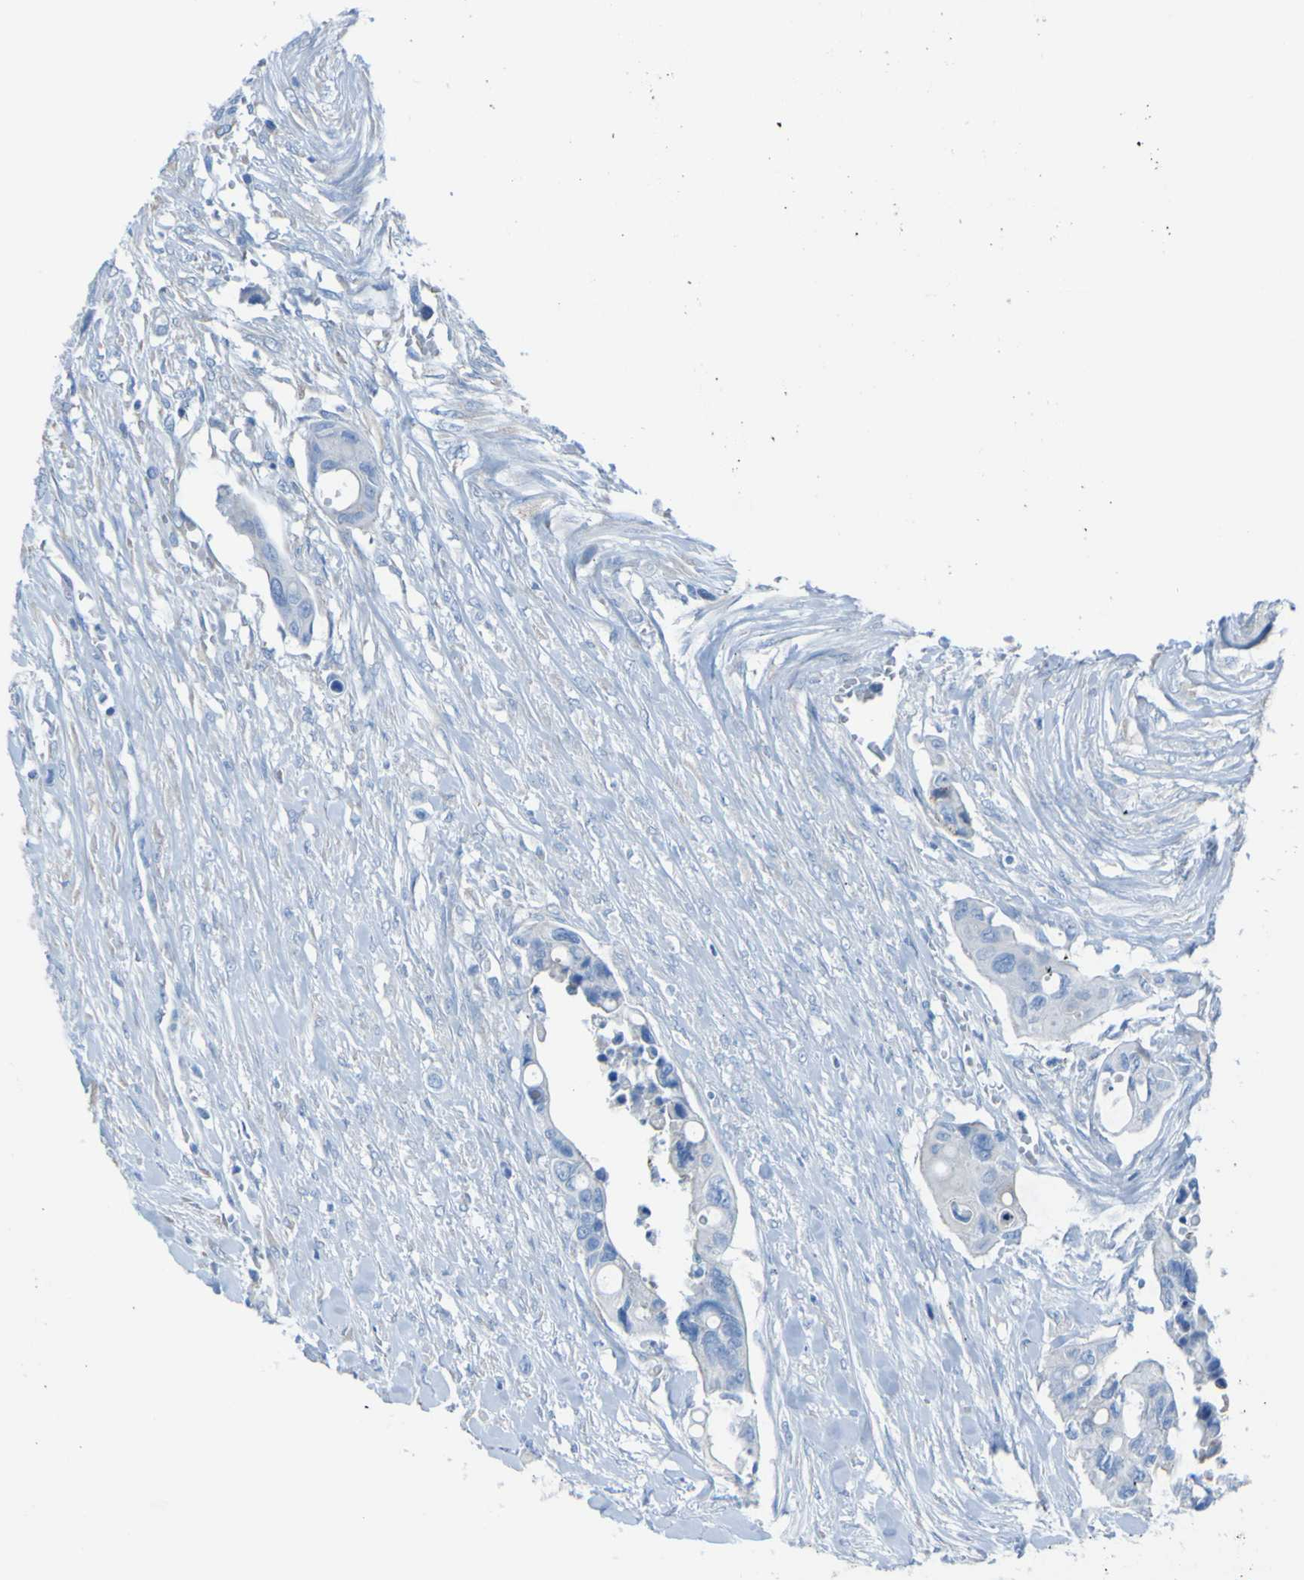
{"staining": {"intensity": "negative", "quantity": "none", "location": "none"}, "tissue": "colorectal cancer", "cell_type": "Tumor cells", "image_type": "cancer", "snomed": [{"axis": "morphology", "description": "Adenocarcinoma, NOS"}, {"axis": "topography", "description": "Colon"}], "caption": "Immunohistochemistry (IHC) of colorectal adenocarcinoma demonstrates no expression in tumor cells.", "gene": "ACMSD", "patient": {"sex": "female", "age": 57}}